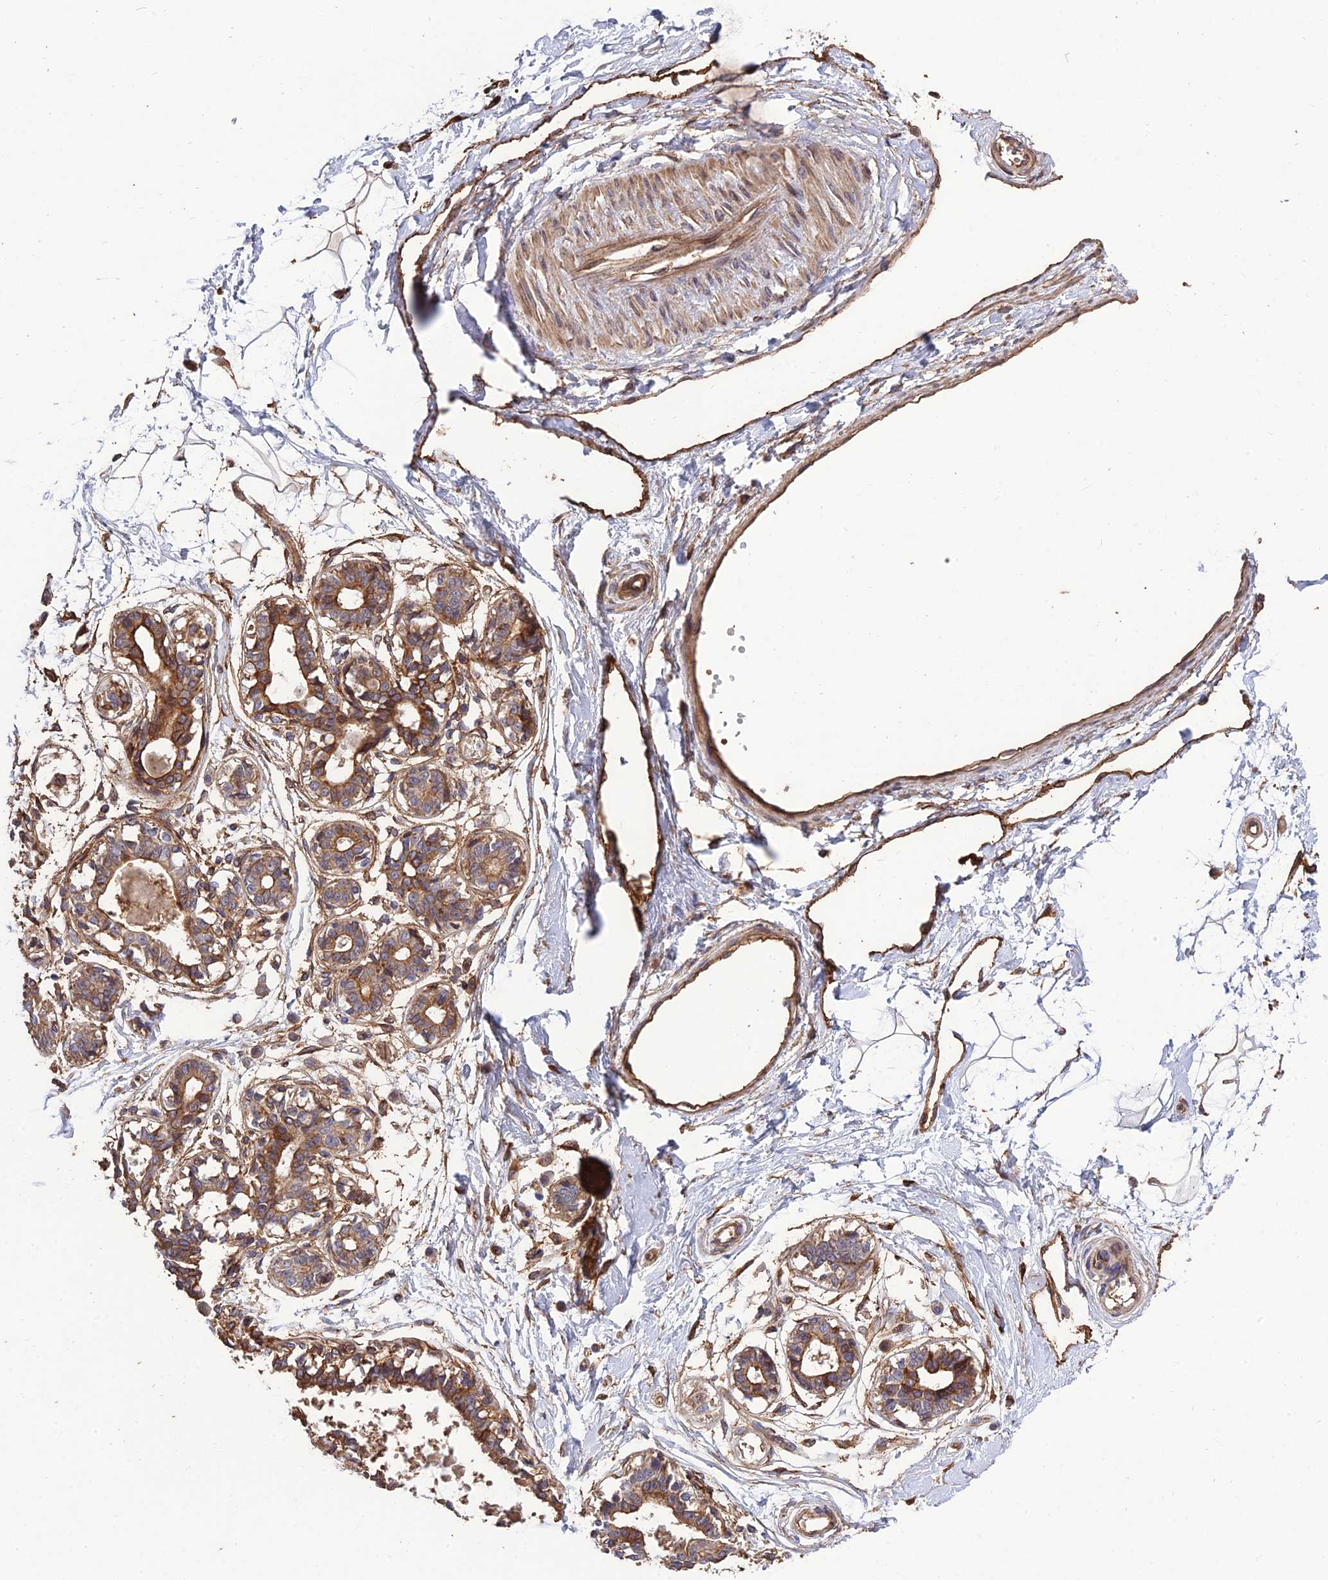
{"staining": {"intensity": "moderate", "quantity": "25%-75%", "location": "cytoplasmic/membranous"}, "tissue": "breast", "cell_type": "Adipocytes", "image_type": "normal", "snomed": [{"axis": "morphology", "description": "Normal tissue, NOS"}, {"axis": "topography", "description": "Breast"}], "caption": "Immunohistochemical staining of benign breast demonstrates 25%-75% levels of moderate cytoplasmic/membranous protein expression in about 25%-75% of adipocytes. (DAB (3,3'-diaminobenzidine) IHC, brown staining for protein, blue staining for nuclei).", "gene": "CRTAP", "patient": {"sex": "female", "age": 45}}